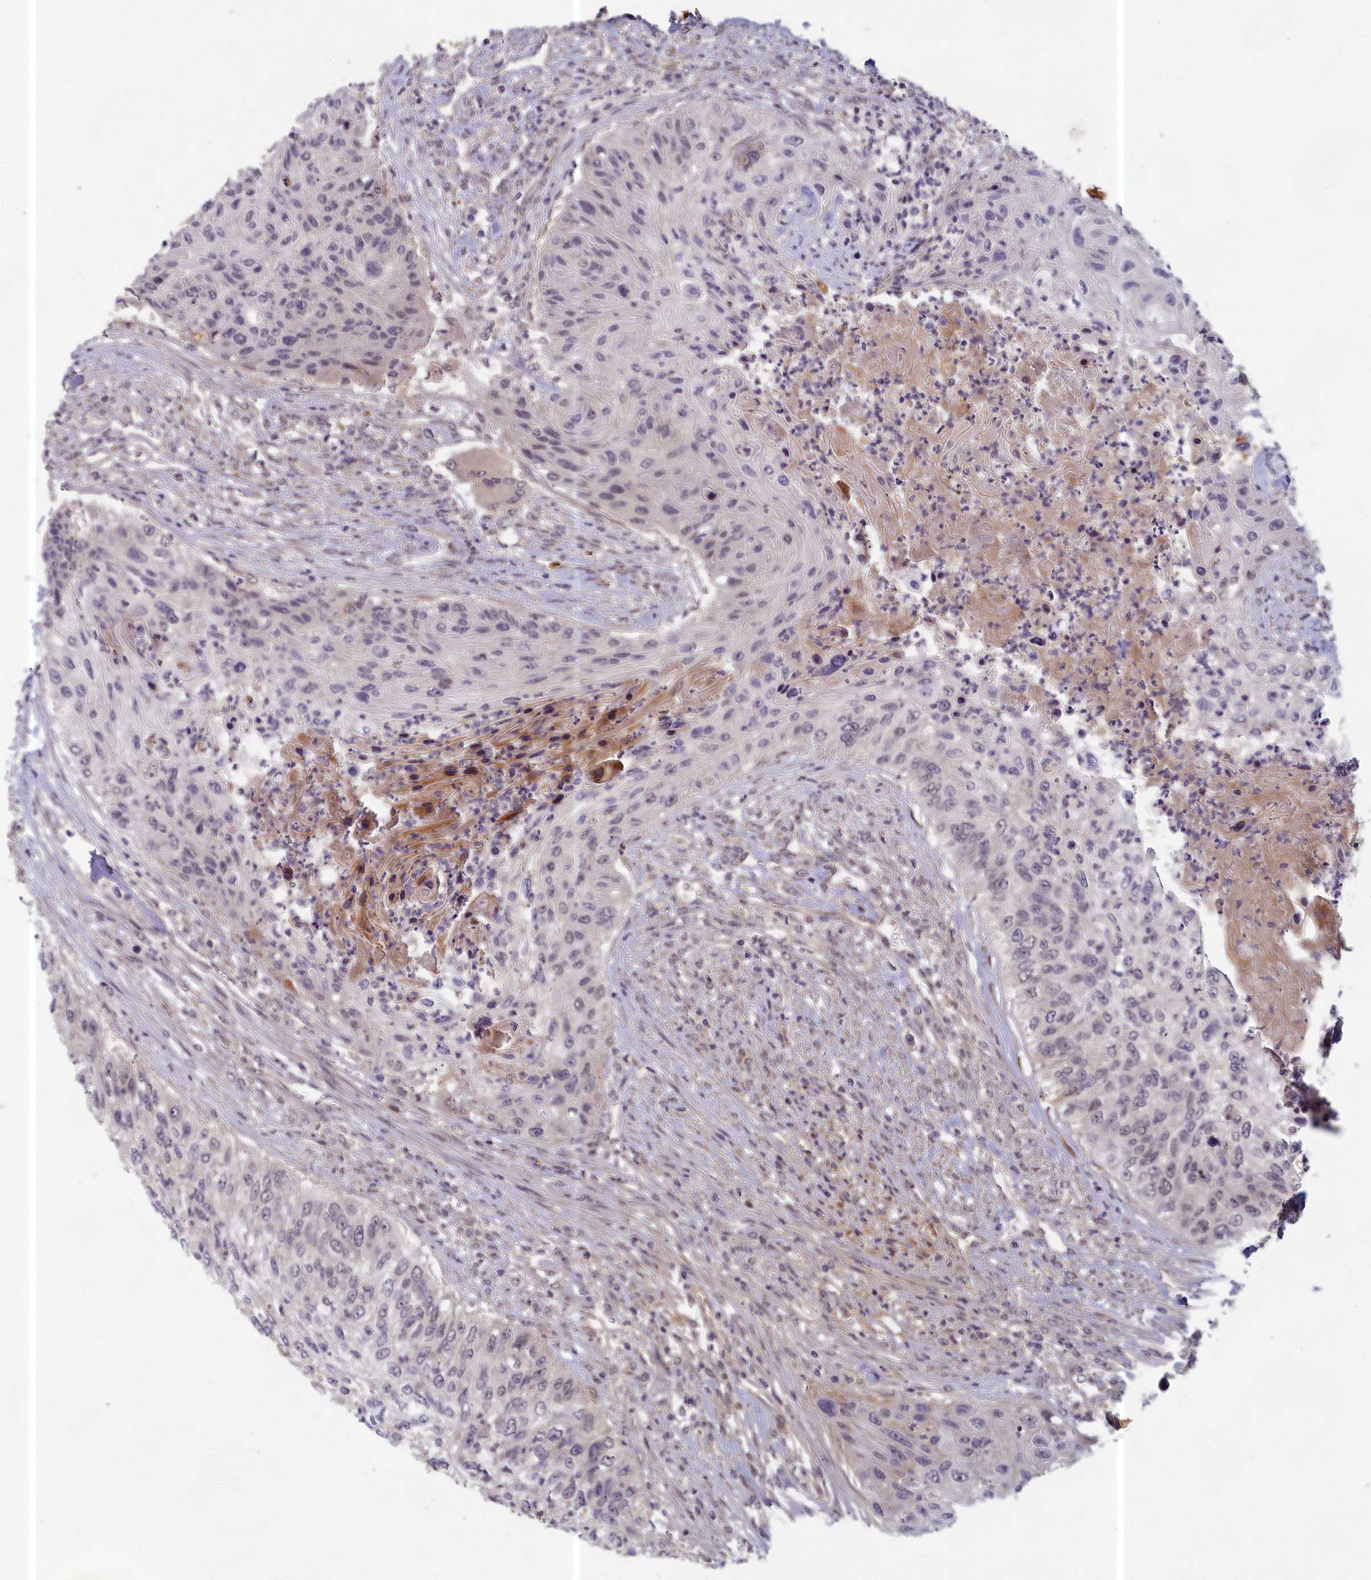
{"staining": {"intensity": "weak", "quantity": "<25%", "location": "nuclear"}, "tissue": "urothelial cancer", "cell_type": "Tumor cells", "image_type": "cancer", "snomed": [{"axis": "morphology", "description": "Urothelial carcinoma, High grade"}, {"axis": "topography", "description": "Urinary bladder"}], "caption": "The photomicrograph shows no staining of tumor cells in urothelial cancer.", "gene": "EARS2", "patient": {"sex": "female", "age": 60}}